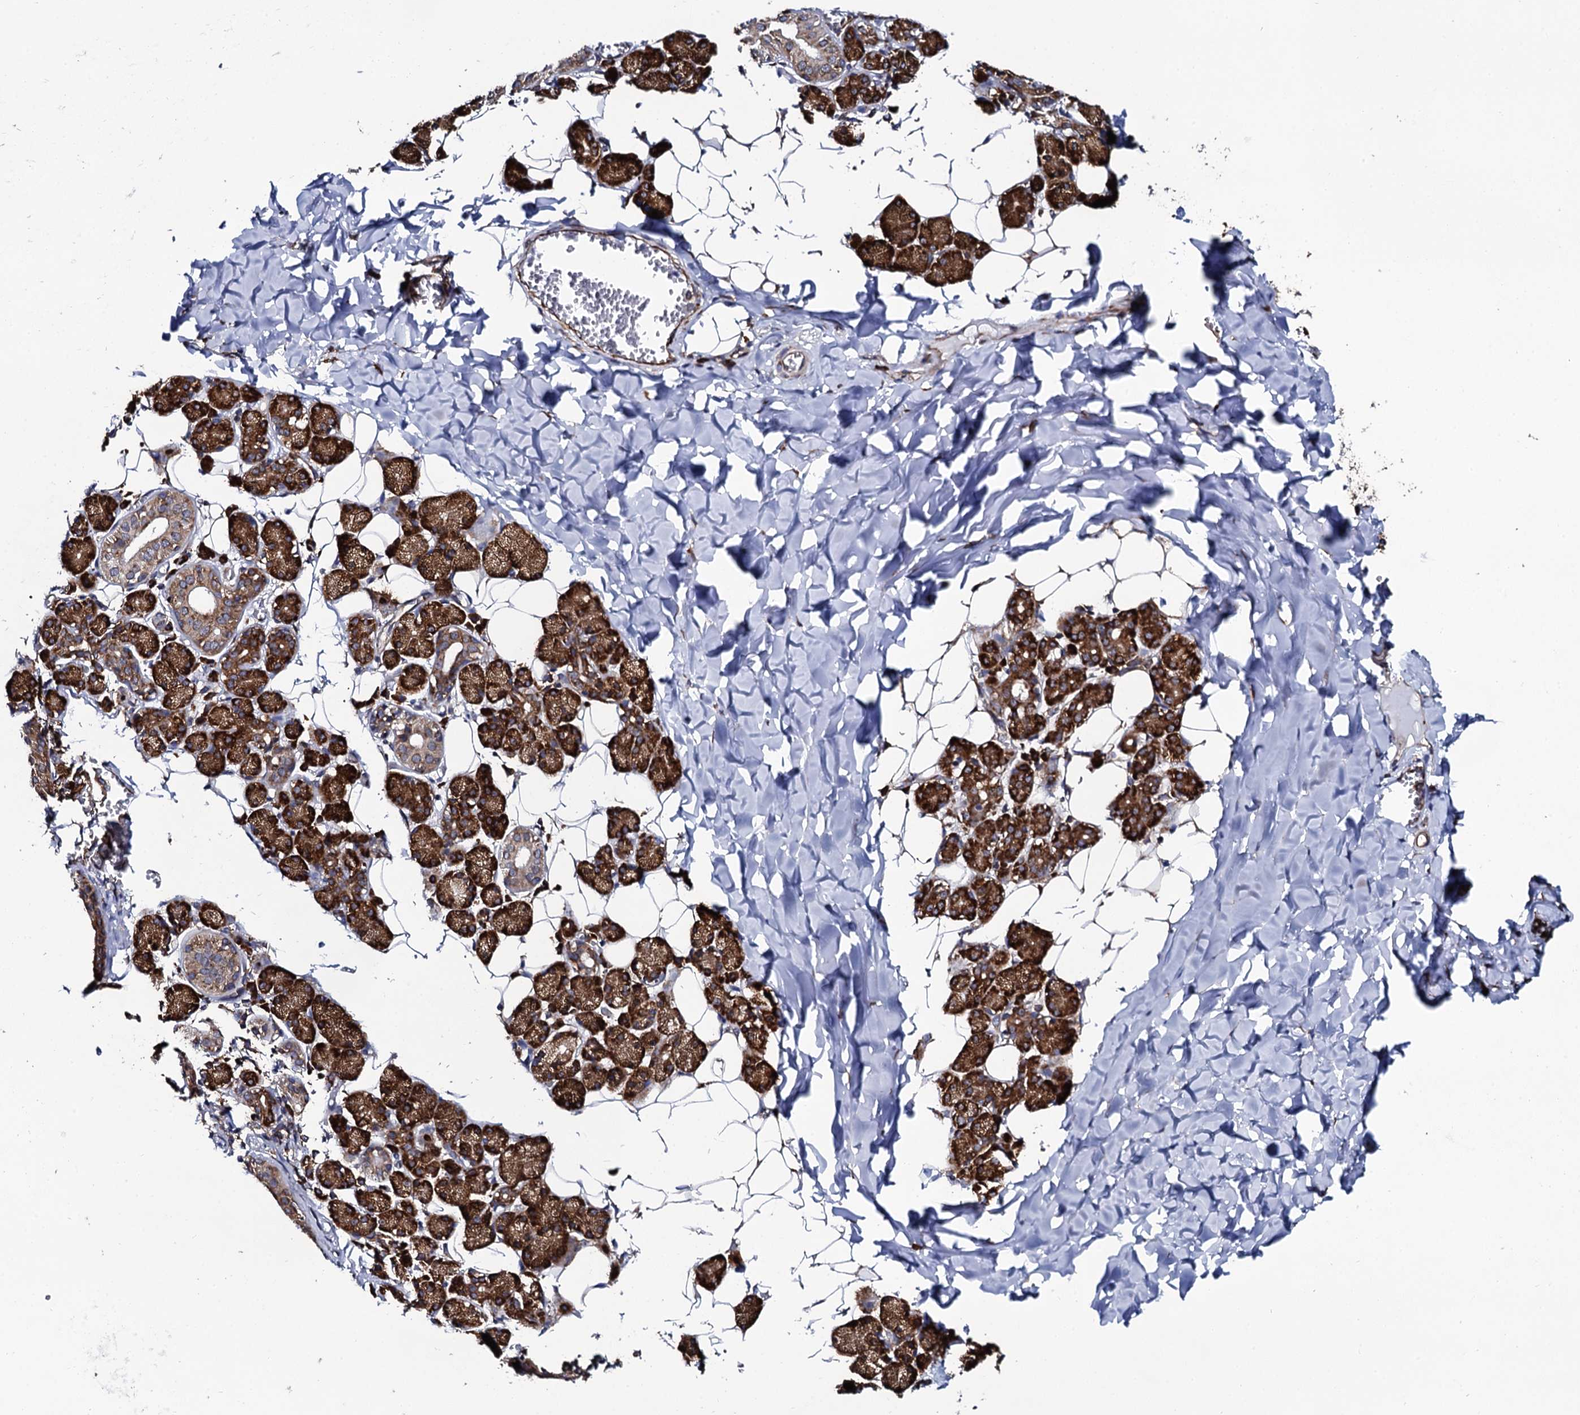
{"staining": {"intensity": "strong", "quantity": ">75%", "location": "cytoplasmic/membranous"}, "tissue": "salivary gland", "cell_type": "Glandular cells", "image_type": "normal", "snomed": [{"axis": "morphology", "description": "Normal tissue, NOS"}, {"axis": "topography", "description": "Salivary gland"}], "caption": "Immunohistochemistry (DAB) staining of unremarkable human salivary gland displays strong cytoplasmic/membranous protein staining in approximately >75% of glandular cells. The staining was performed using DAB (3,3'-diaminobenzidine) to visualize the protein expression in brown, while the nuclei were stained in blue with hematoxylin (Magnification: 20x).", "gene": "SPTY2D1", "patient": {"sex": "female", "age": 33}}